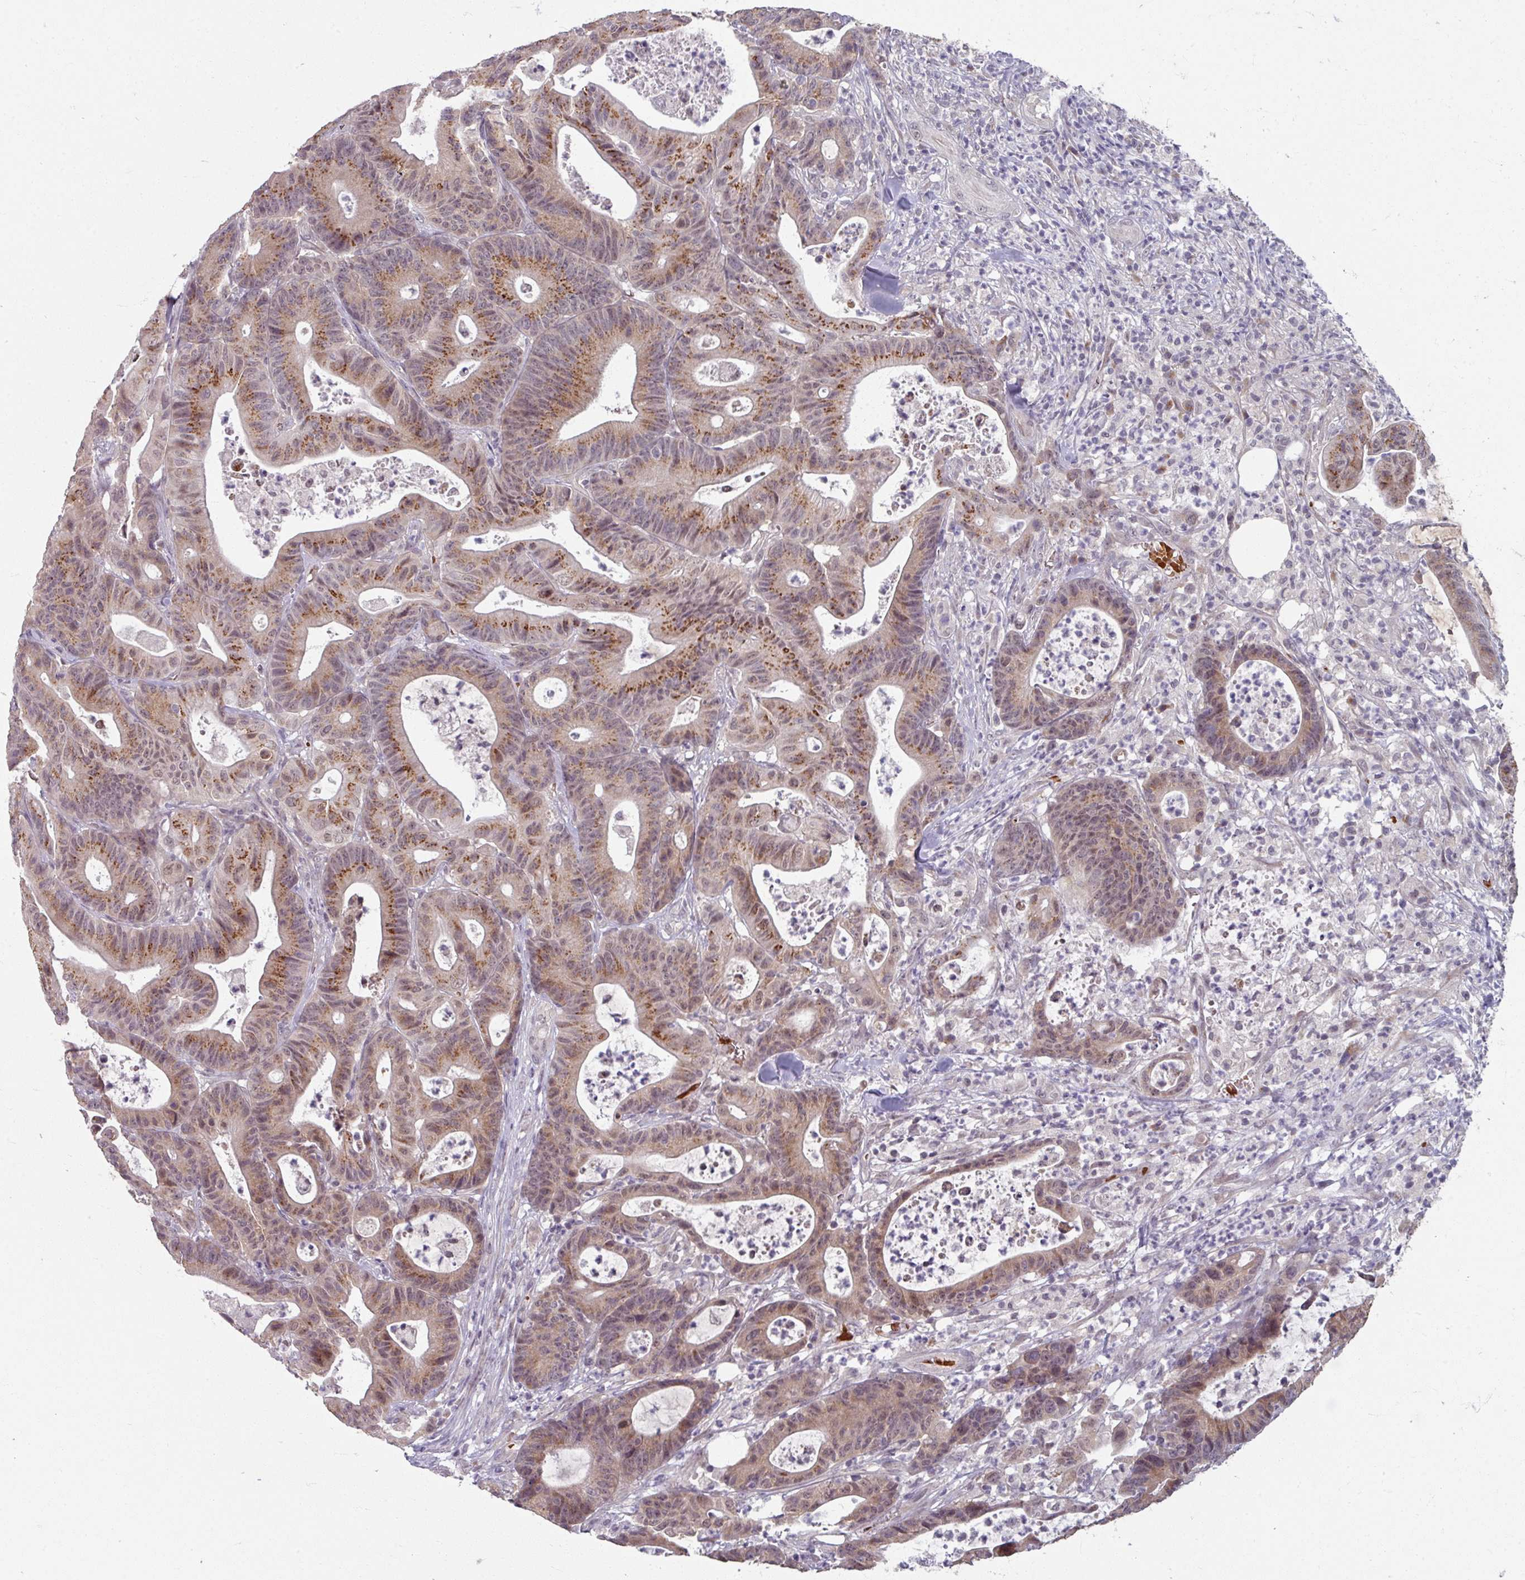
{"staining": {"intensity": "moderate", "quantity": ">75%", "location": "cytoplasmic/membranous,nuclear"}, "tissue": "colorectal cancer", "cell_type": "Tumor cells", "image_type": "cancer", "snomed": [{"axis": "morphology", "description": "Adenocarcinoma, NOS"}, {"axis": "topography", "description": "Colon"}], "caption": "Immunohistochemical staining of human colorectal cancer (adenocarcinoma) exhibits medium levels of moderate cytoplasmic/membranous and nuclear protein expression in about >75% of tumor cells.", "gene": "KMT5C", "patient": {"sex": "female", "age": 84}}